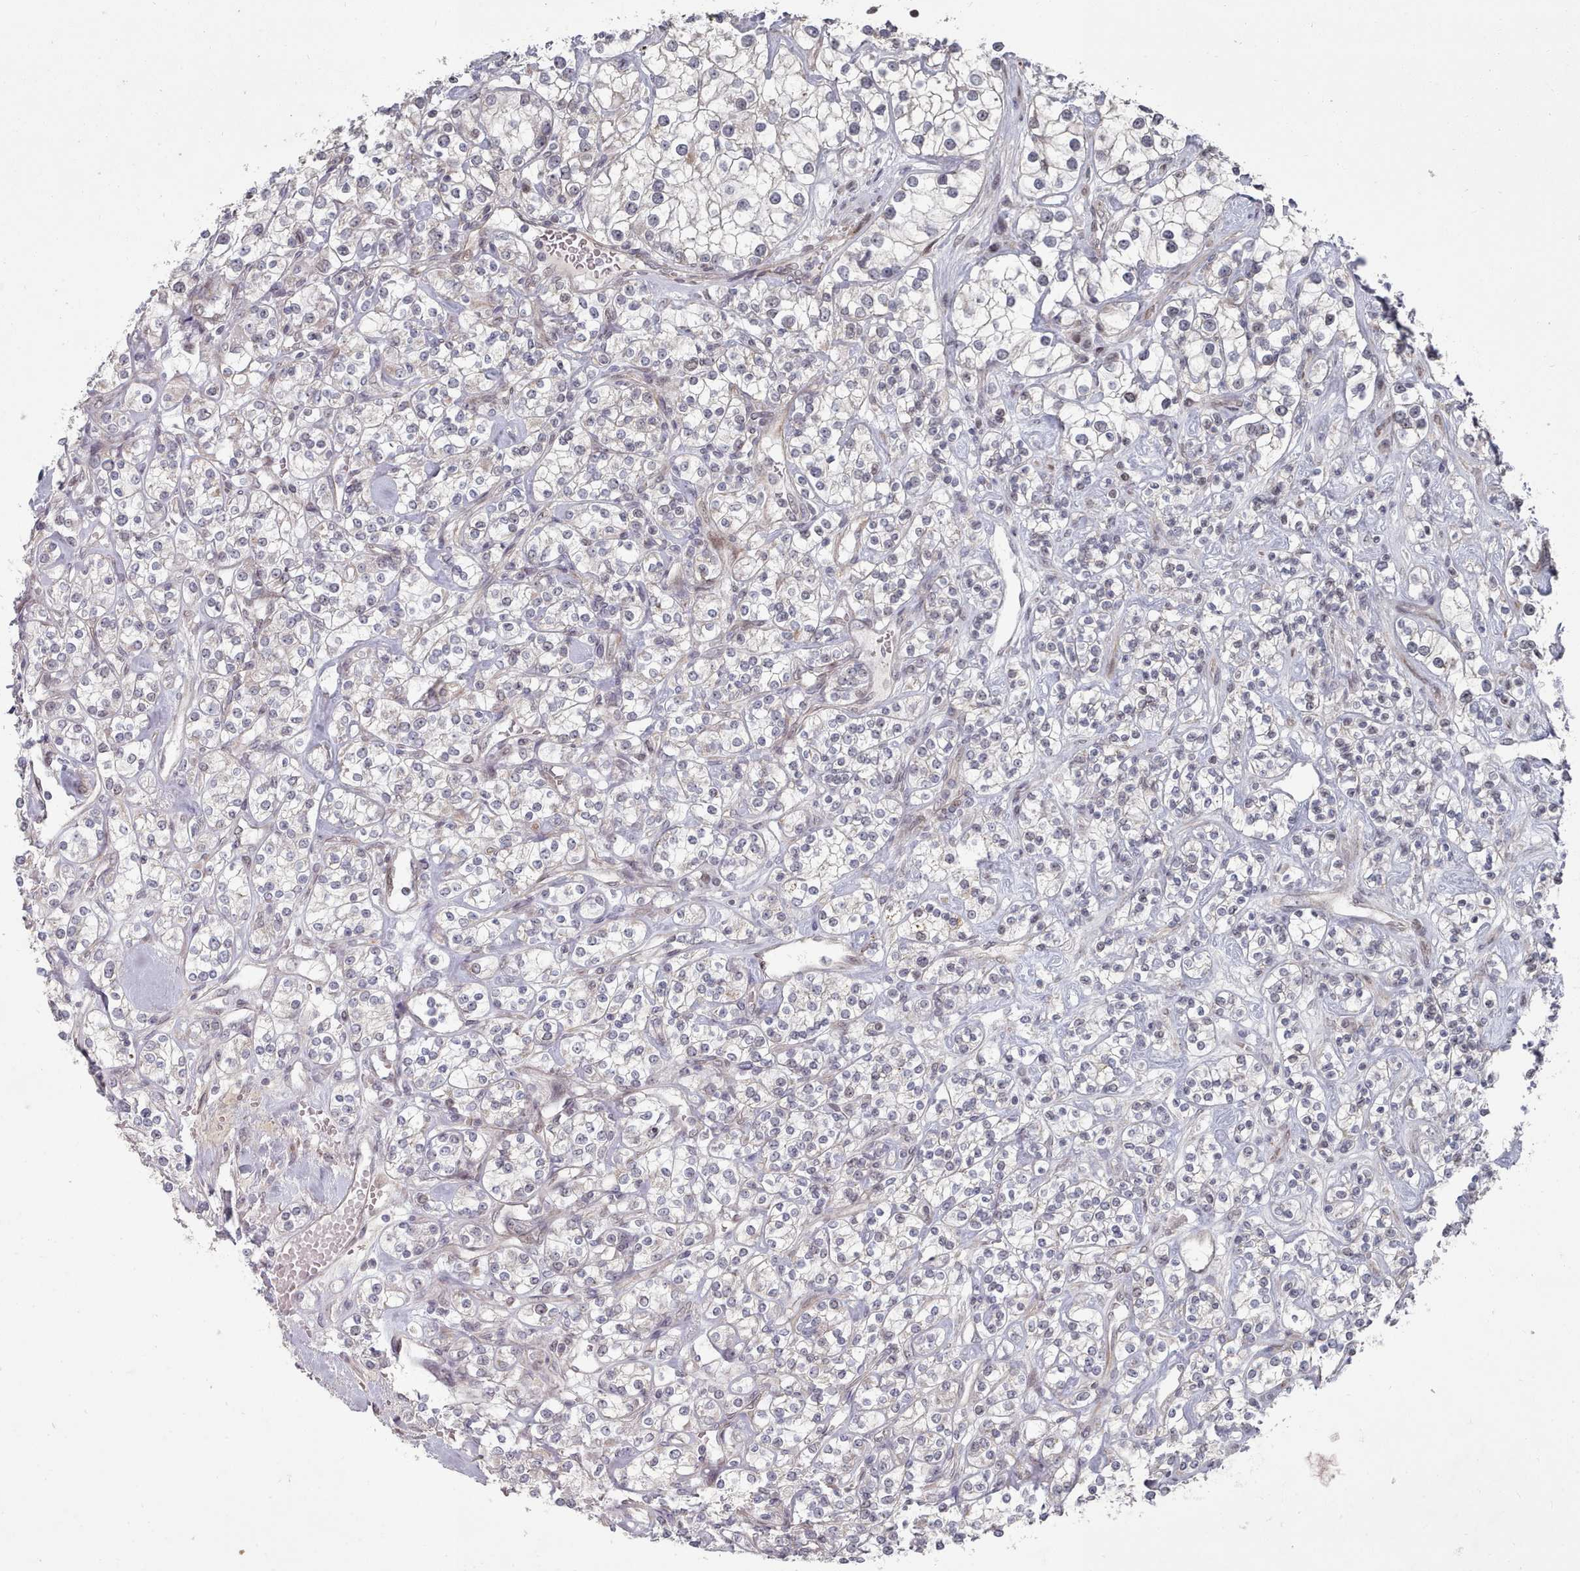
{"staining": {"intensity": "negative", "quantity": "none", "location": "none"}, "tissue": "renal cancer", "cell_type": "Tumor cells", "image_type": "cancer", "snomed": [{"axis": "morphology", "description": "Adenocarcinoma, NOS"}, {"axis": "topography", "description": "Kidney"}], "caption": "IHC photomicrograph of neoplastic tissue: human renal adenocarcinoma stained with DAB (3,3'-diaminobenzidine) demonstrates no significant protein staining in tumor cells.", "gene": "CPSF4", "patient": {"sex": "male", "age": 77}}